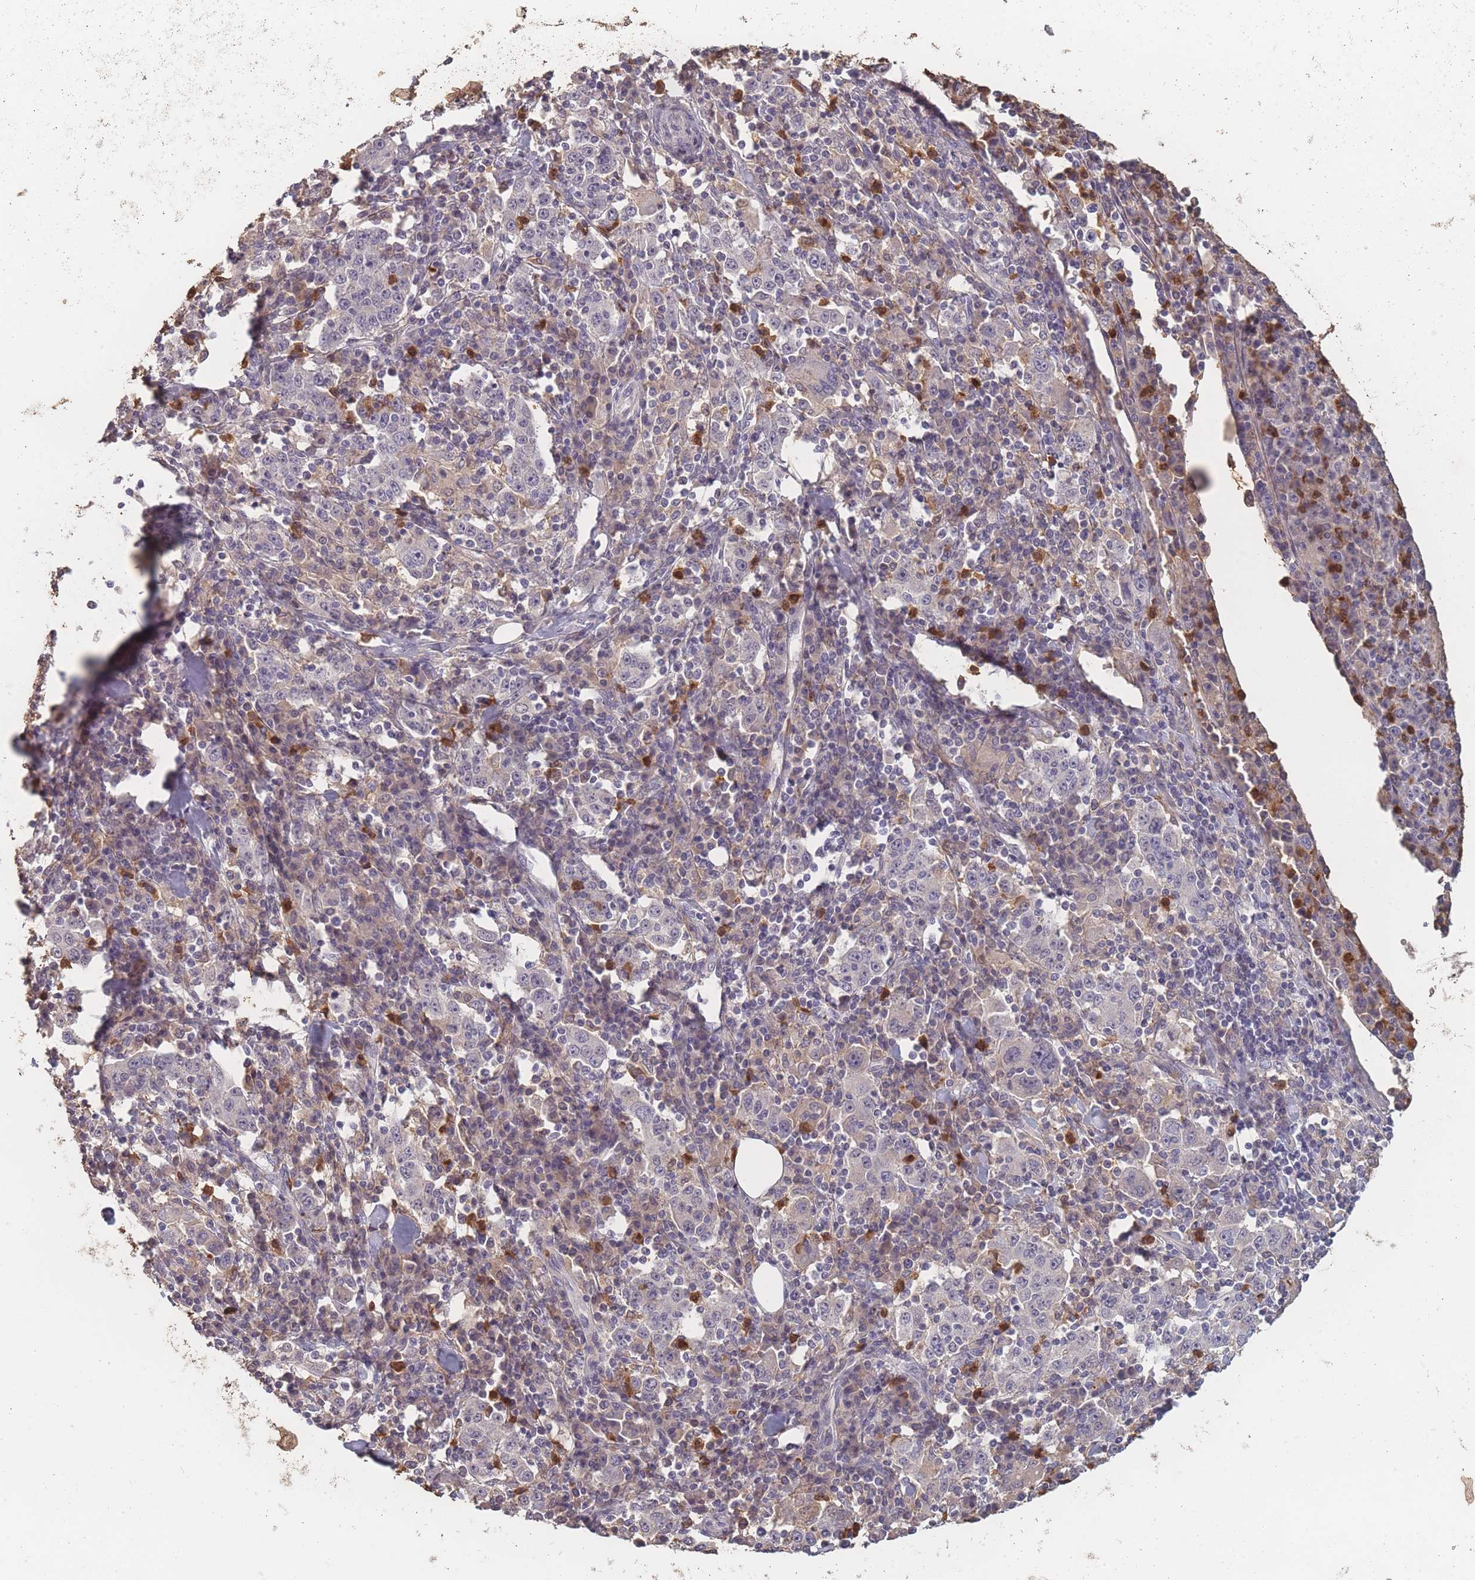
{"staining": {"intensity": "negative", "quantity": "none", "location": "none"}, "tissue": "stomach cancer", "cell_type": "Tumor cells", "image_type": "cancer", "snomed": [{"axis": "morphology", "description": "Normal tissue, NOS"}, {"axis": "morphology", "description": "Adenocarcinoma, NOS"}, {"axis": "topography", "description": "Stomach, upper"}, {"axis": "topography", "description": "Stomach"}], "caption": "Protein analysis of stomach cancer (adenocarcinoma) demonstrates no significant positivity in tumor cells. The staining was performed using DAB (3,3'-diaminobenzidine) to visualize the protein expression in brown, while the nuclei were stained in blue with hematoxylin (Magnification: 20x).", "gene": "BST1", "patient": {"sex": "male", "age": 59}}